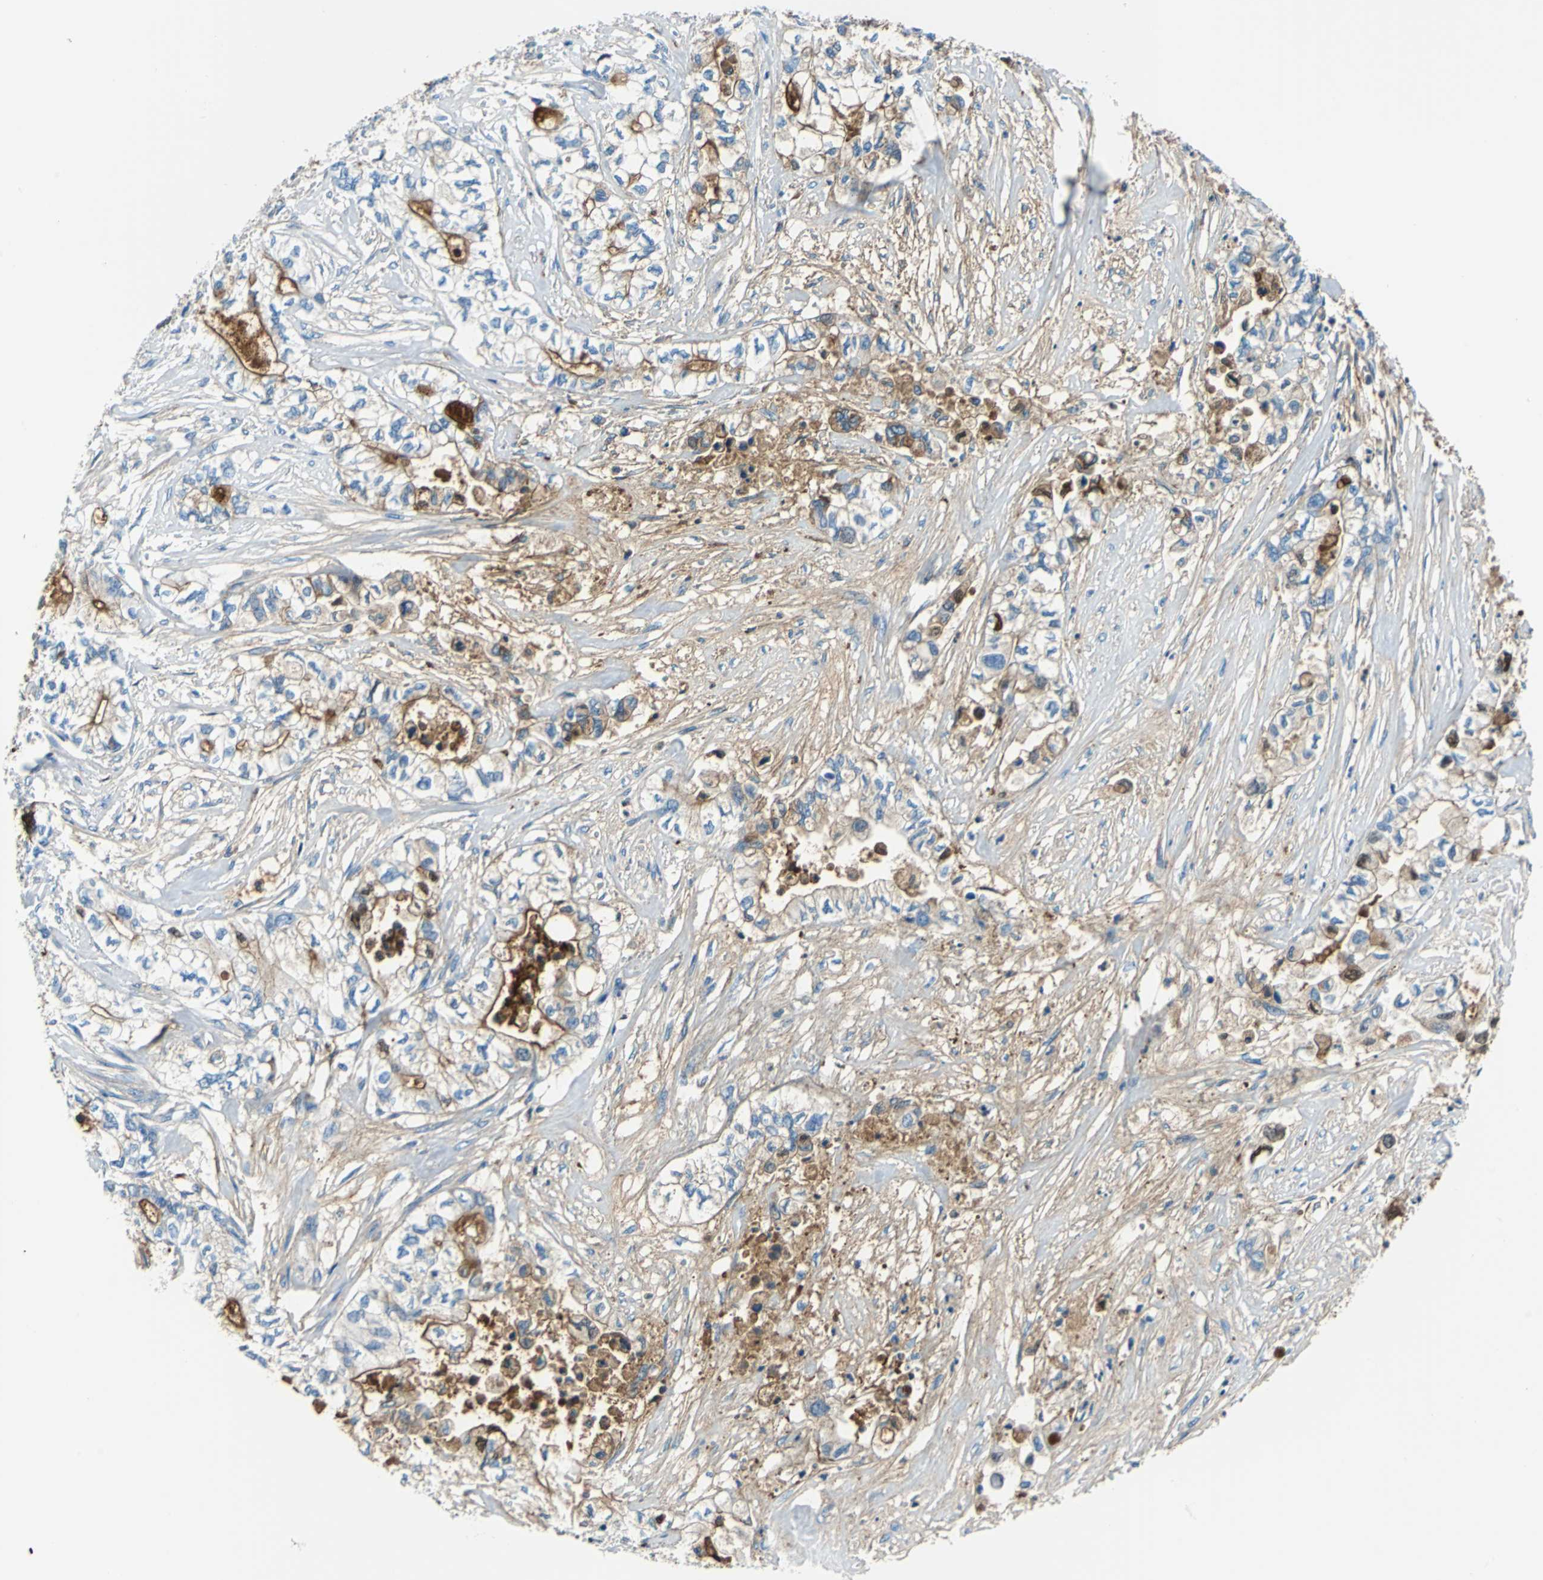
{"staining": {"intensity": "moderate", "quantity": "25%-75%", "location": "cytoplasmic/membranous"}, "tissue": "pancreatic cancer", "cell_type": "Tumor cells", "image_type": "cancer", "snomed": [{"axis": "morphology", "description": "Adenocarcinoma, NOS"}, {"axis": "topography", "description": "Pancreas"}], "caption": "Human adenocarcinoma (pancreatic) stained with a brown dye reveals moderate cytoplasmic/membranous positive staining in approximately 25%-75% of tumor cells.", "gene": "ALB", "patient": {"sex": "male", "age": 79}}